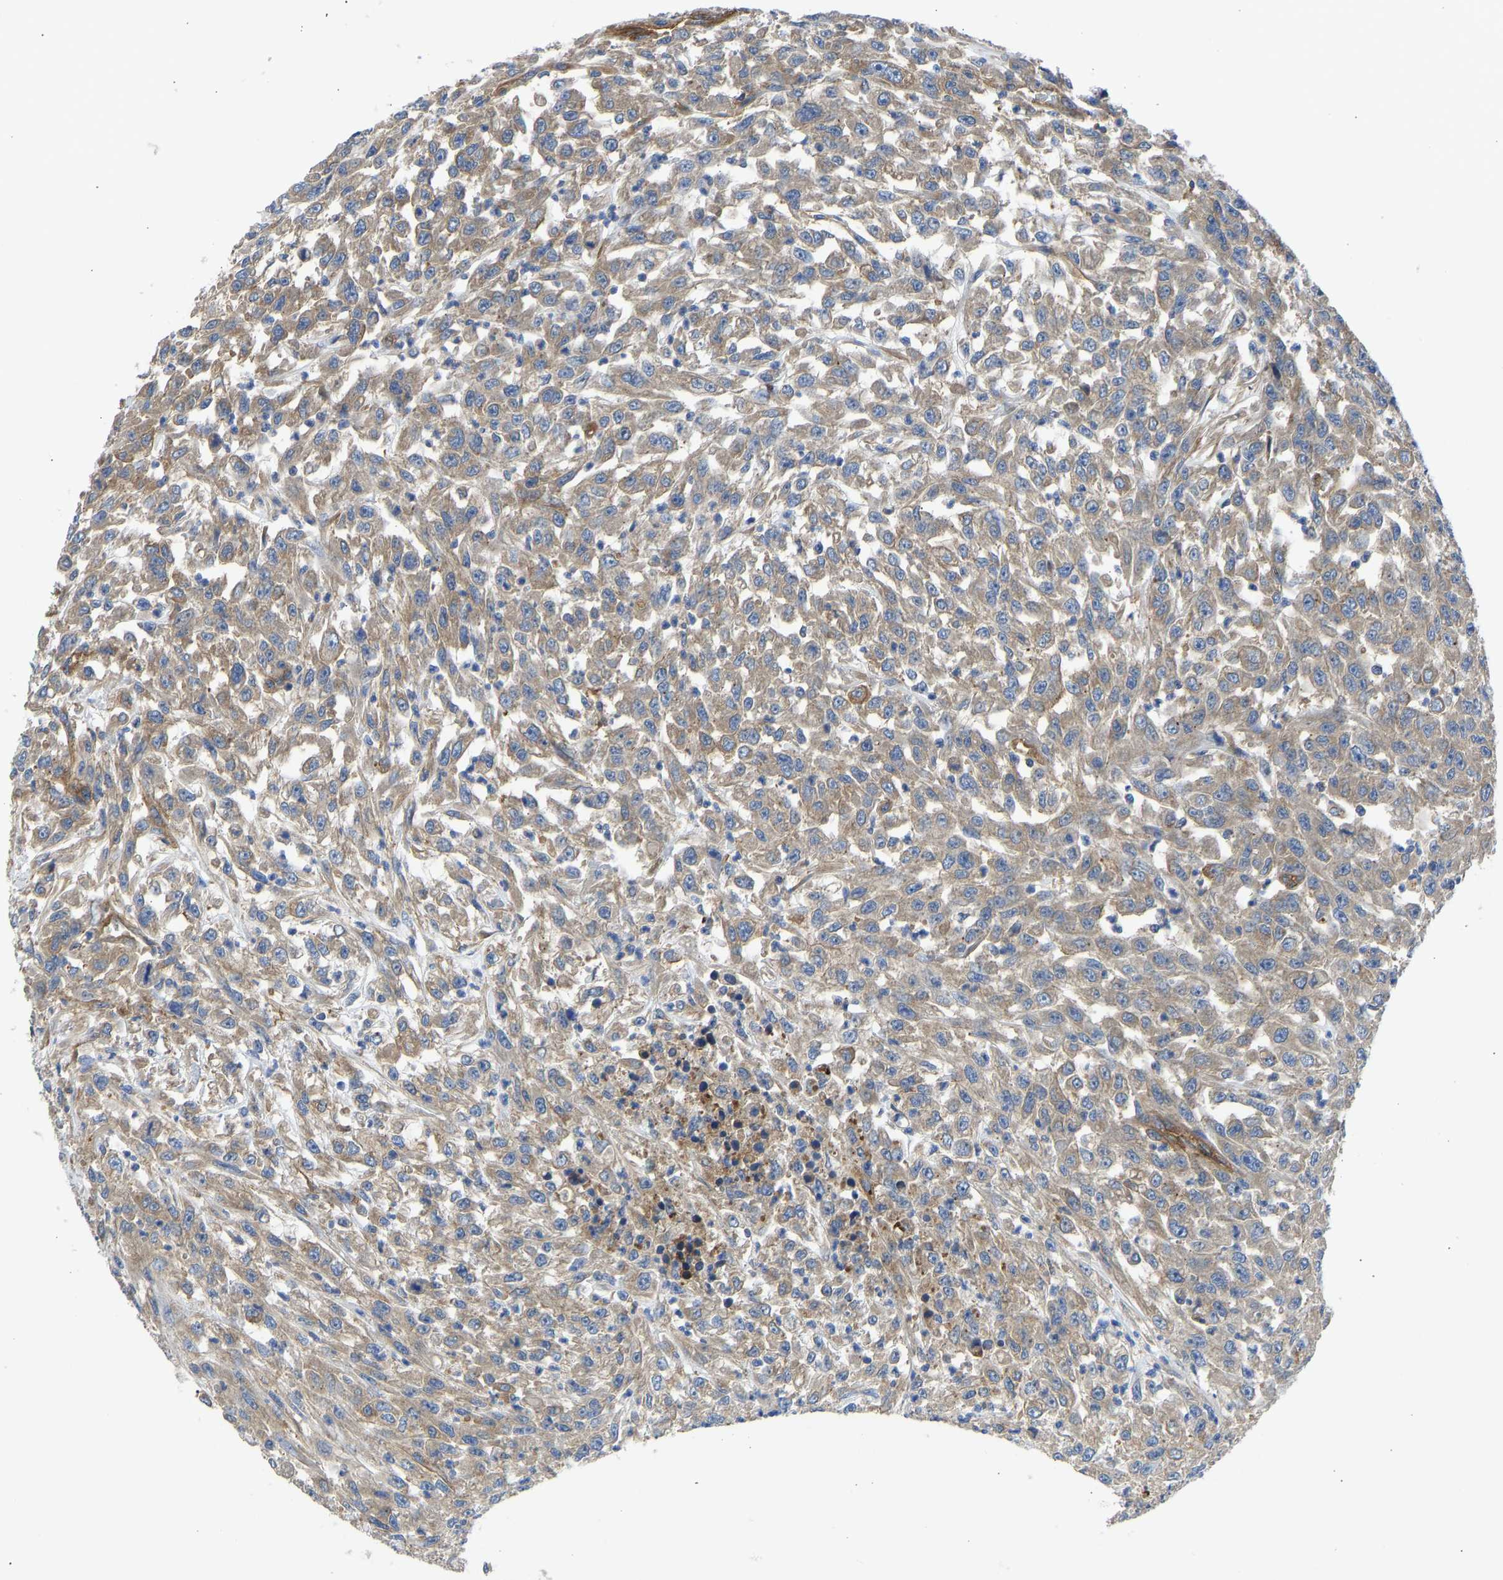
{"staining": {"intensity": "weak", "quantity": ">75%", "location": "cytoplasmic/membranous"}, "tissue": "urothelial cancer", "cell_type": "Tumor cells", "image_type": "cancer", "snomed": [{"axis": "morphology", "description": "Urothelial carcinoma, High grade"}, {"axis": "topography", "description": "Urinary bladder"}], "caption": "A brown stain highlights weak cytoplasmic/membranous expression of a protein in human urothelial carcinoma (high-grade) tumor cells.", "gene": "MYO1C", "patient": {"sex": "male", "age": 46}}